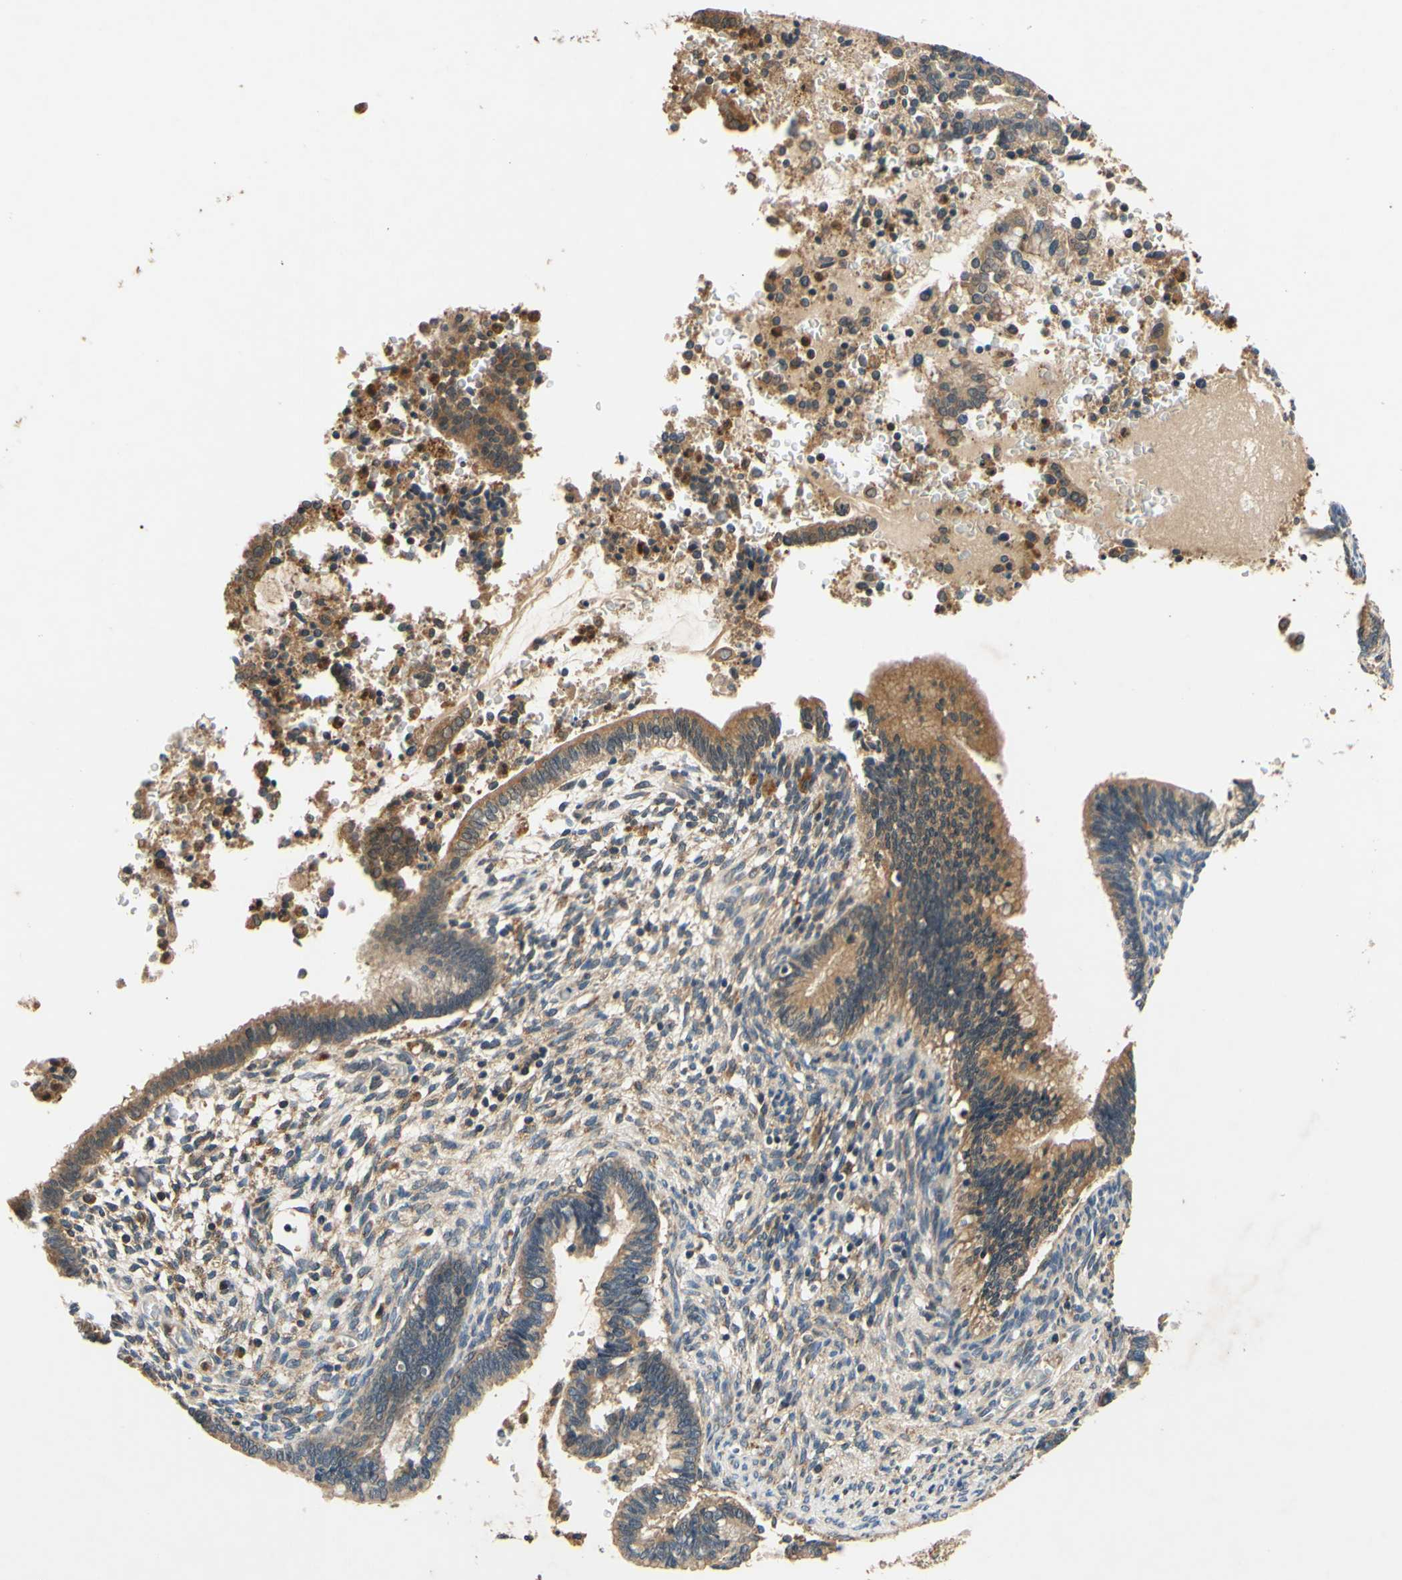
{"staining": {"intensity": "moderate", "quantity": "25%-75%", "location": "cytoplasmic/membranous"}, "tissue": "cervical cancer", "cell_type": "Tumor cells", "image_type": "cancer", "snomed": [{"axis": "morphology", "description": "Adenocarcinoma, NOS"}, {"axis": "topography", "description": "Cervix"}], "caption": "Protein analysis of cervical adenocarcinoma tissue reveals moderate cytoplasmic/membranous staining in approximately 25%-75% of tumor cells.", "gene": "PLA2G4A", "patient": {"sex": "female", "age": 44}}